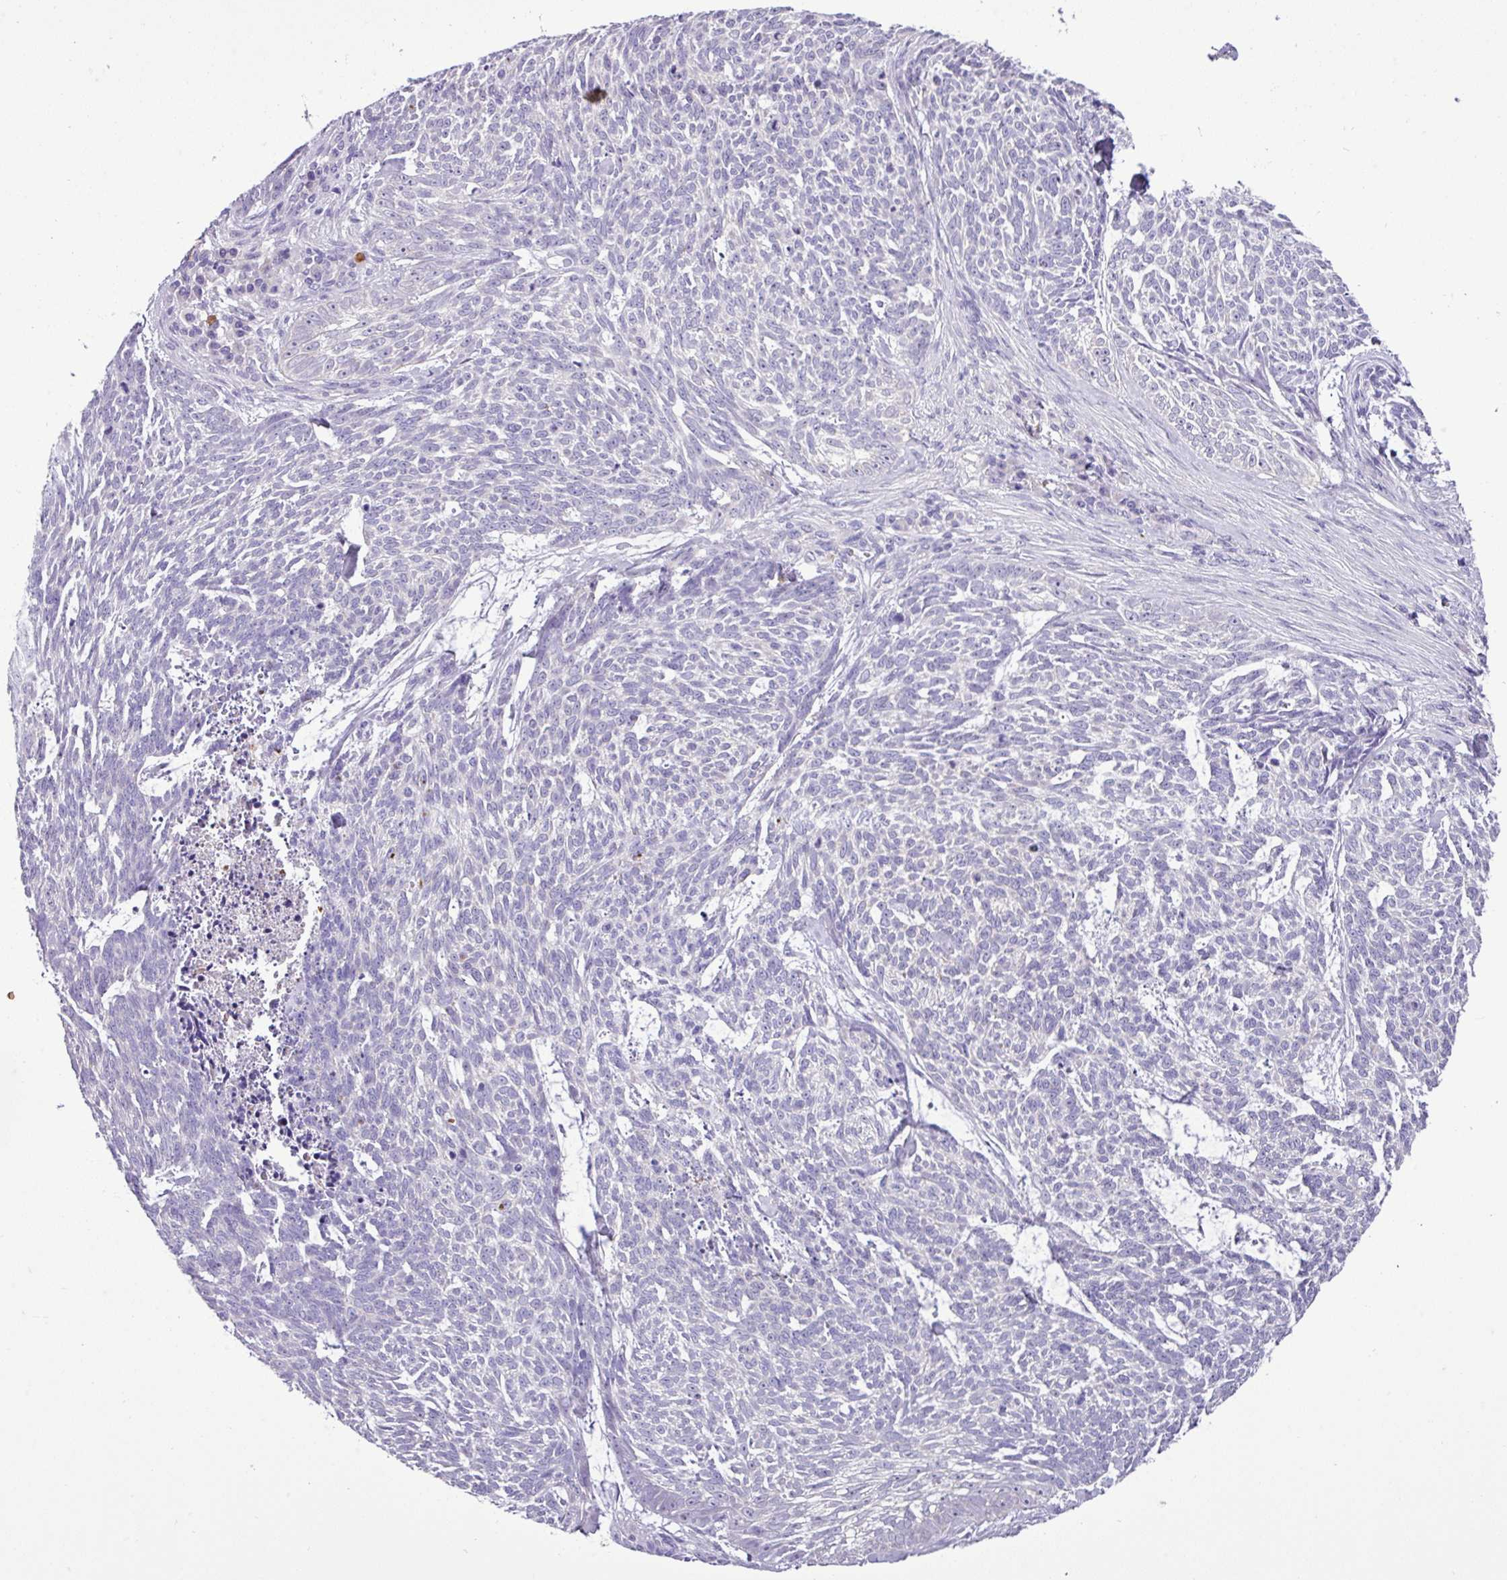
{"staining": {"intensity": "negative", "quantity": "none", "location": "none"}, "tissue": "skin cancer", "cell_type": "Tumor cells", "image_type": "cancer", "snomed": [{"axis": "morphology", "description": "Basal cell carcinoma"}, {"axis": "topography", "description": "Skin"}], "caption": "This is an immunohistochemistry photomicrograph of human skin cancer (basal cell carcinoma). There is no positivity in tumor cells.", "gene": "MGAT4B", "patient": {"sex": "female", "age": 93}}